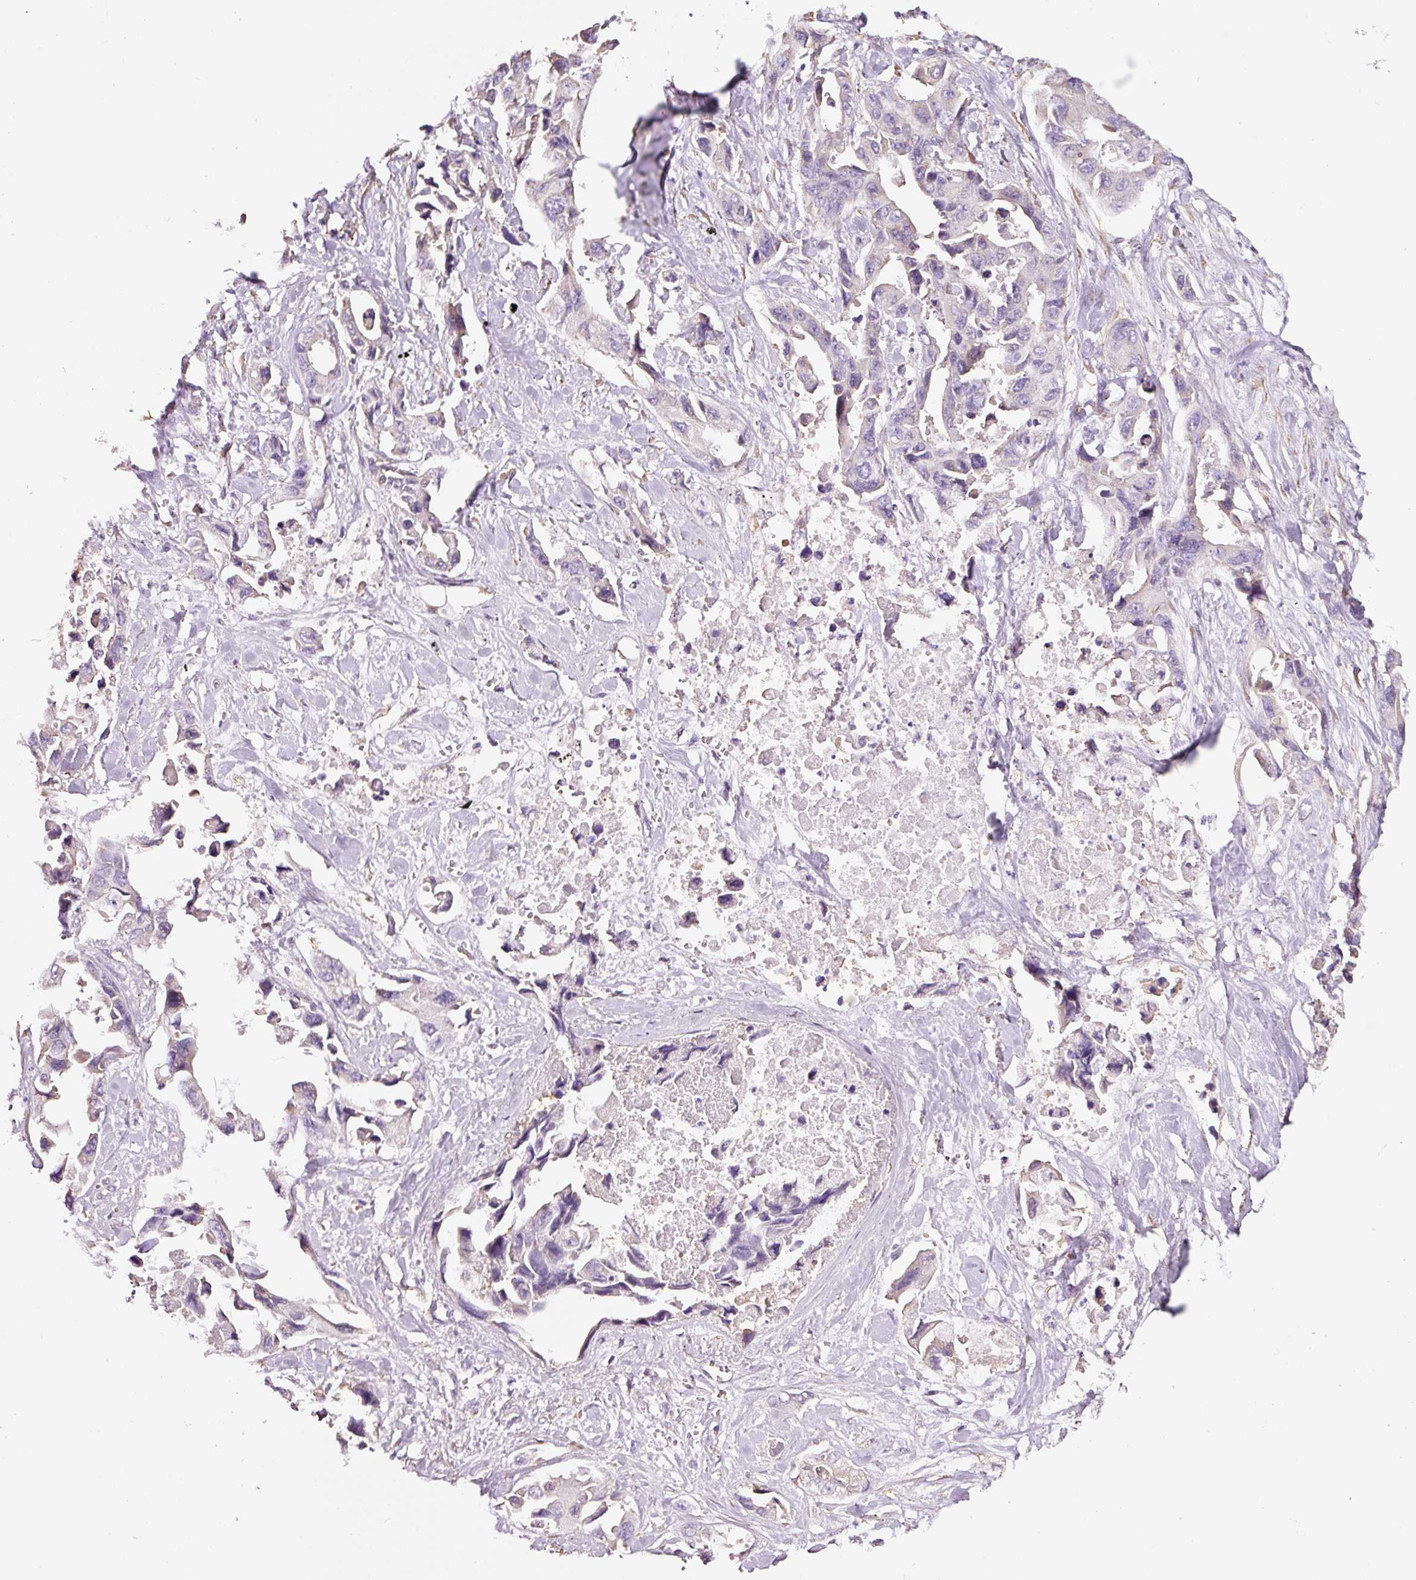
{"staining": {"intensity": "negative", "quantity": "none", "location": "none"}, "tissue": "lung cancer", "cell_type": "Tumor cells", "image_type": "cancer", "snomed": [{"axis": "morphology", "description": "Adenocarcinoma, NOS"}, {"axis": "topography", "description": "Lung"}], "caption": "A high-resolution histopathology image shows immunohistochemistry staining of adenocarcinoma (lung), which demonstrates no significant expression in tumor cells.", "gene": "GCG", "patient": {"sex": "male", "age": 64}}